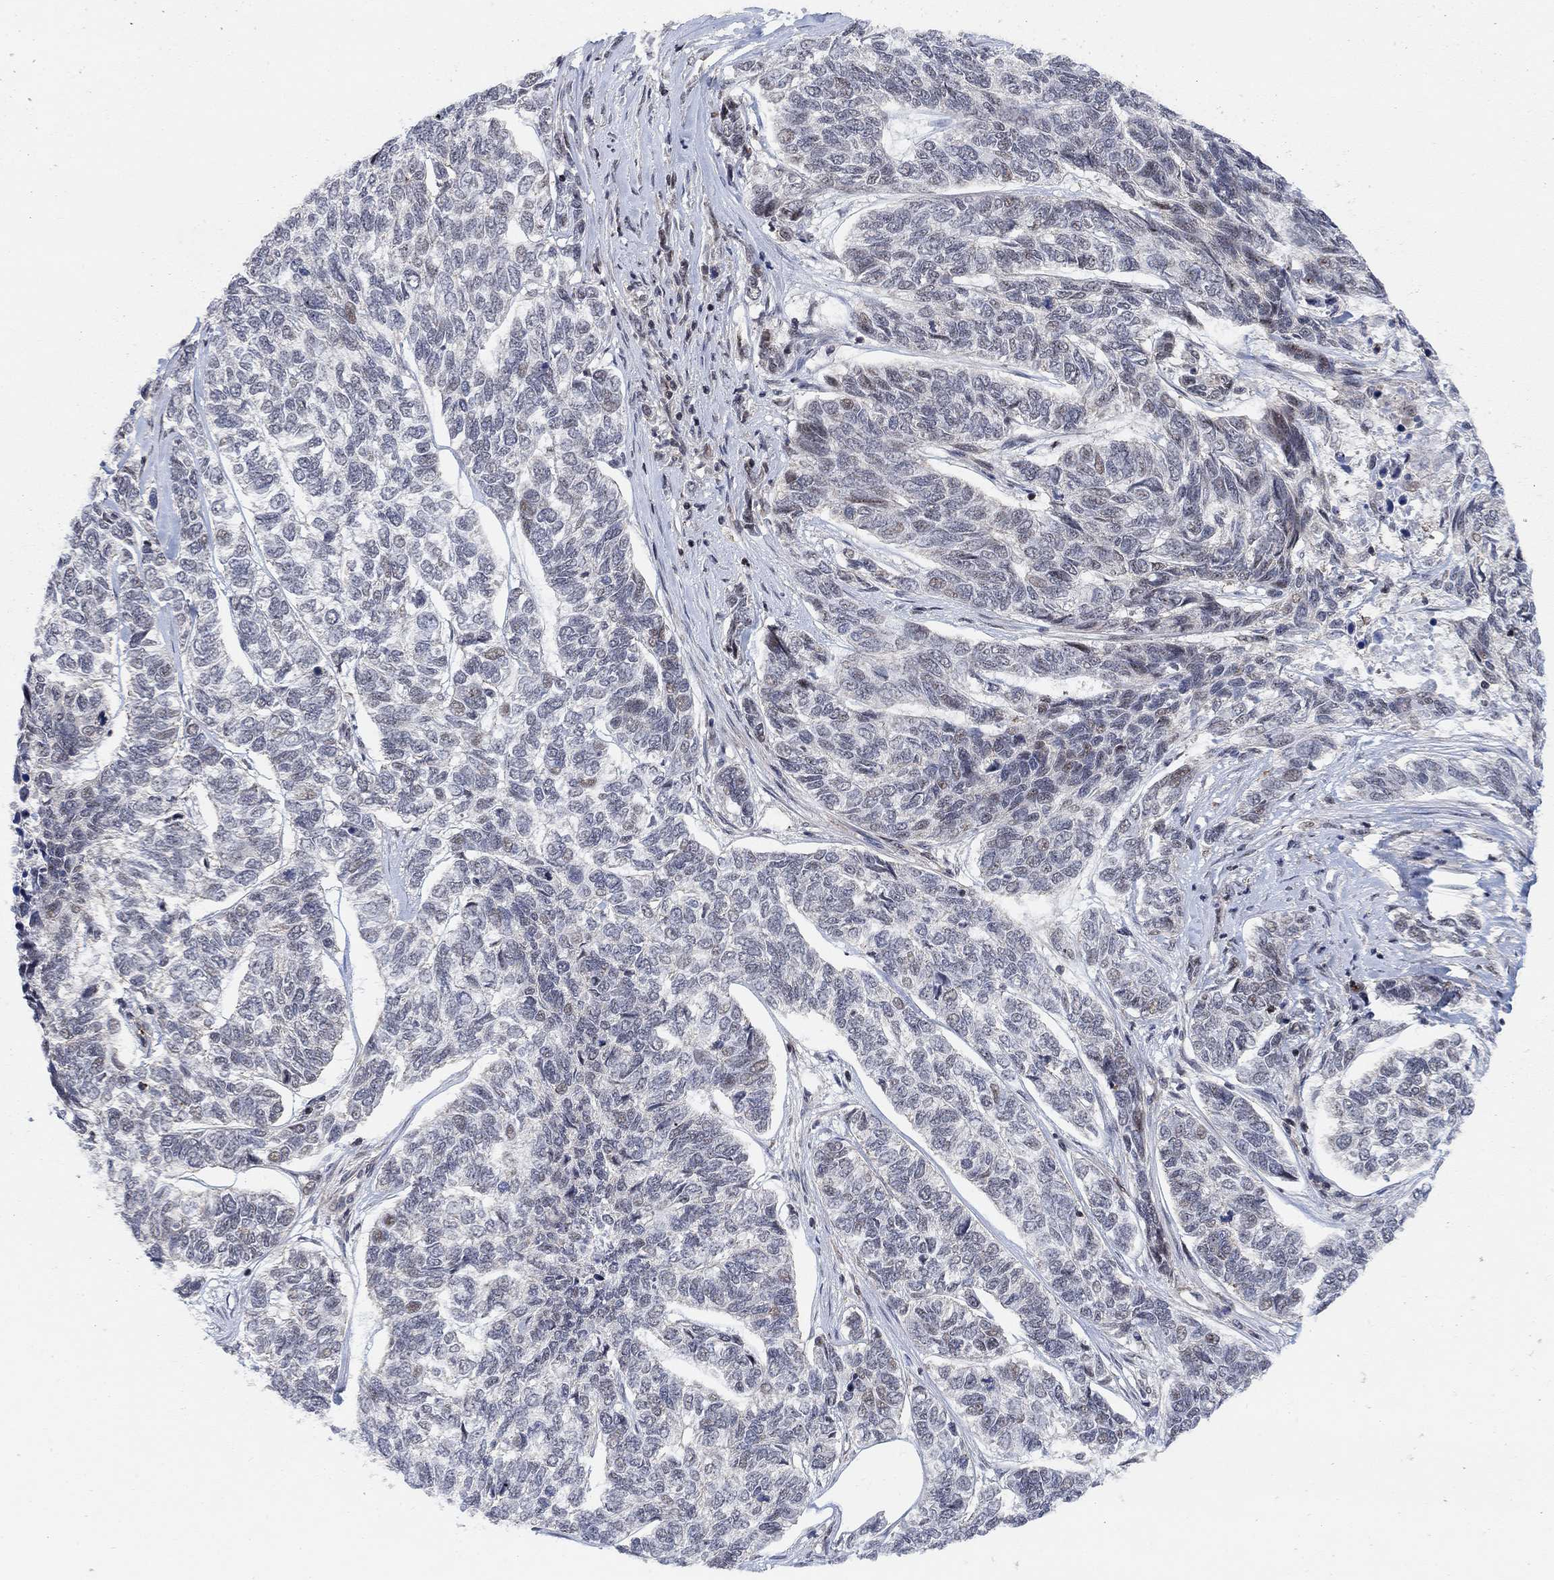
{"staining": {"intensity": "negative", "quantity": "none", "location": "none"}, "tissue": "skin cancer", "cell_type": "Tumor cells", "image_type": "cancer", "snomed": [{"axis": "morphology", "description": "Basal cell carcinoma"}, {"axis": "topography", "description": "Skin"}], "caption": "DAB (3,3'-diaminobenzidine) immunohistochemical staining of basal cell carcinoma (skin) reveals no significant staining in tumor cells.", "gene": "PWWP2B", "patient": {"sex": "female", "age": 65}}